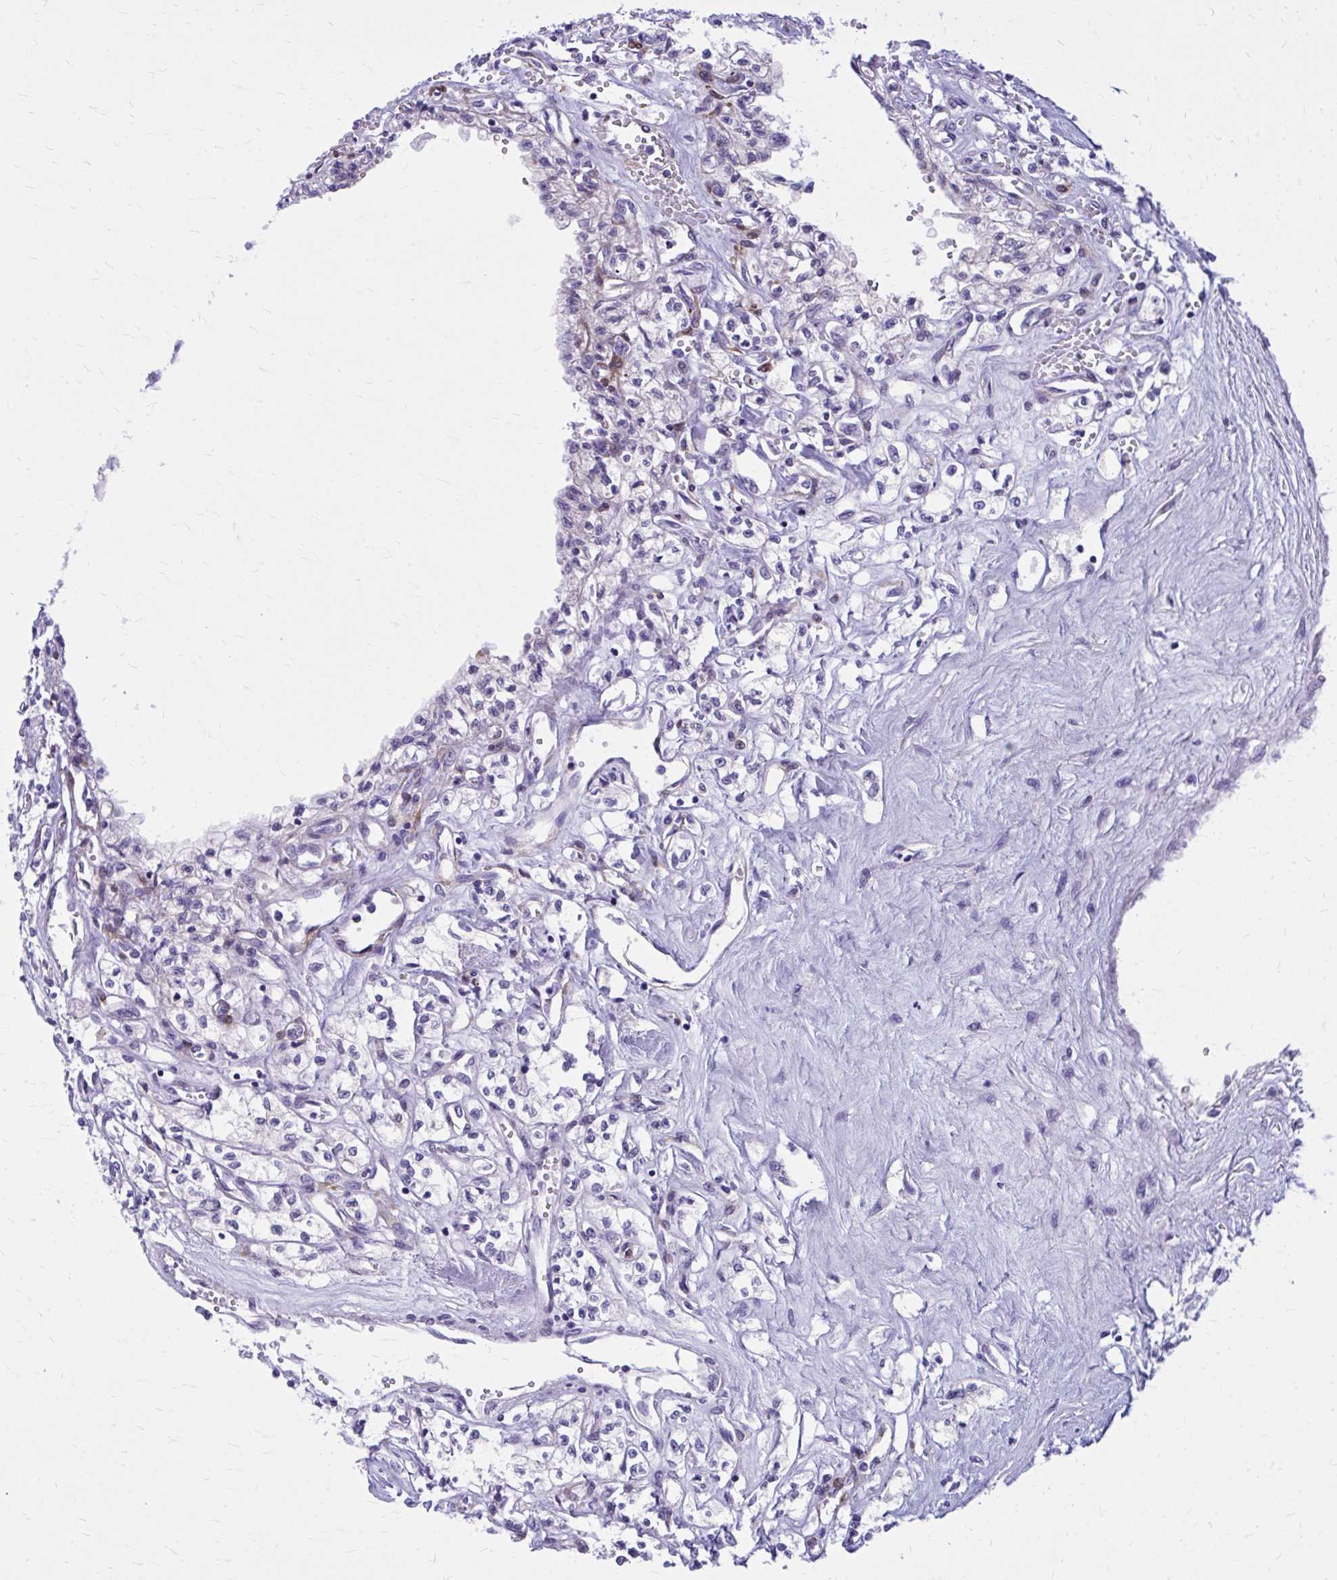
{"staining": {"intensity": "negative", "quantity": "none", "location": "none"}, "tissue": "renal cancer", "cell_type": "Tumor cells", "image_type": "cancer", "snomed": [{"axis": "morphology", "description": "Adenocarcinoma, NOS"}, {"axis": "topography", "description": "Kidney"}], "caption": "High power microscopy image of an immunohistochemistry (IHC) histopathology image of adenocarcinoma (renal), revealing no significant expression in tumor cells.", "gene": "EPB41L1", "patient": {"sex": "male", "age": 56}}